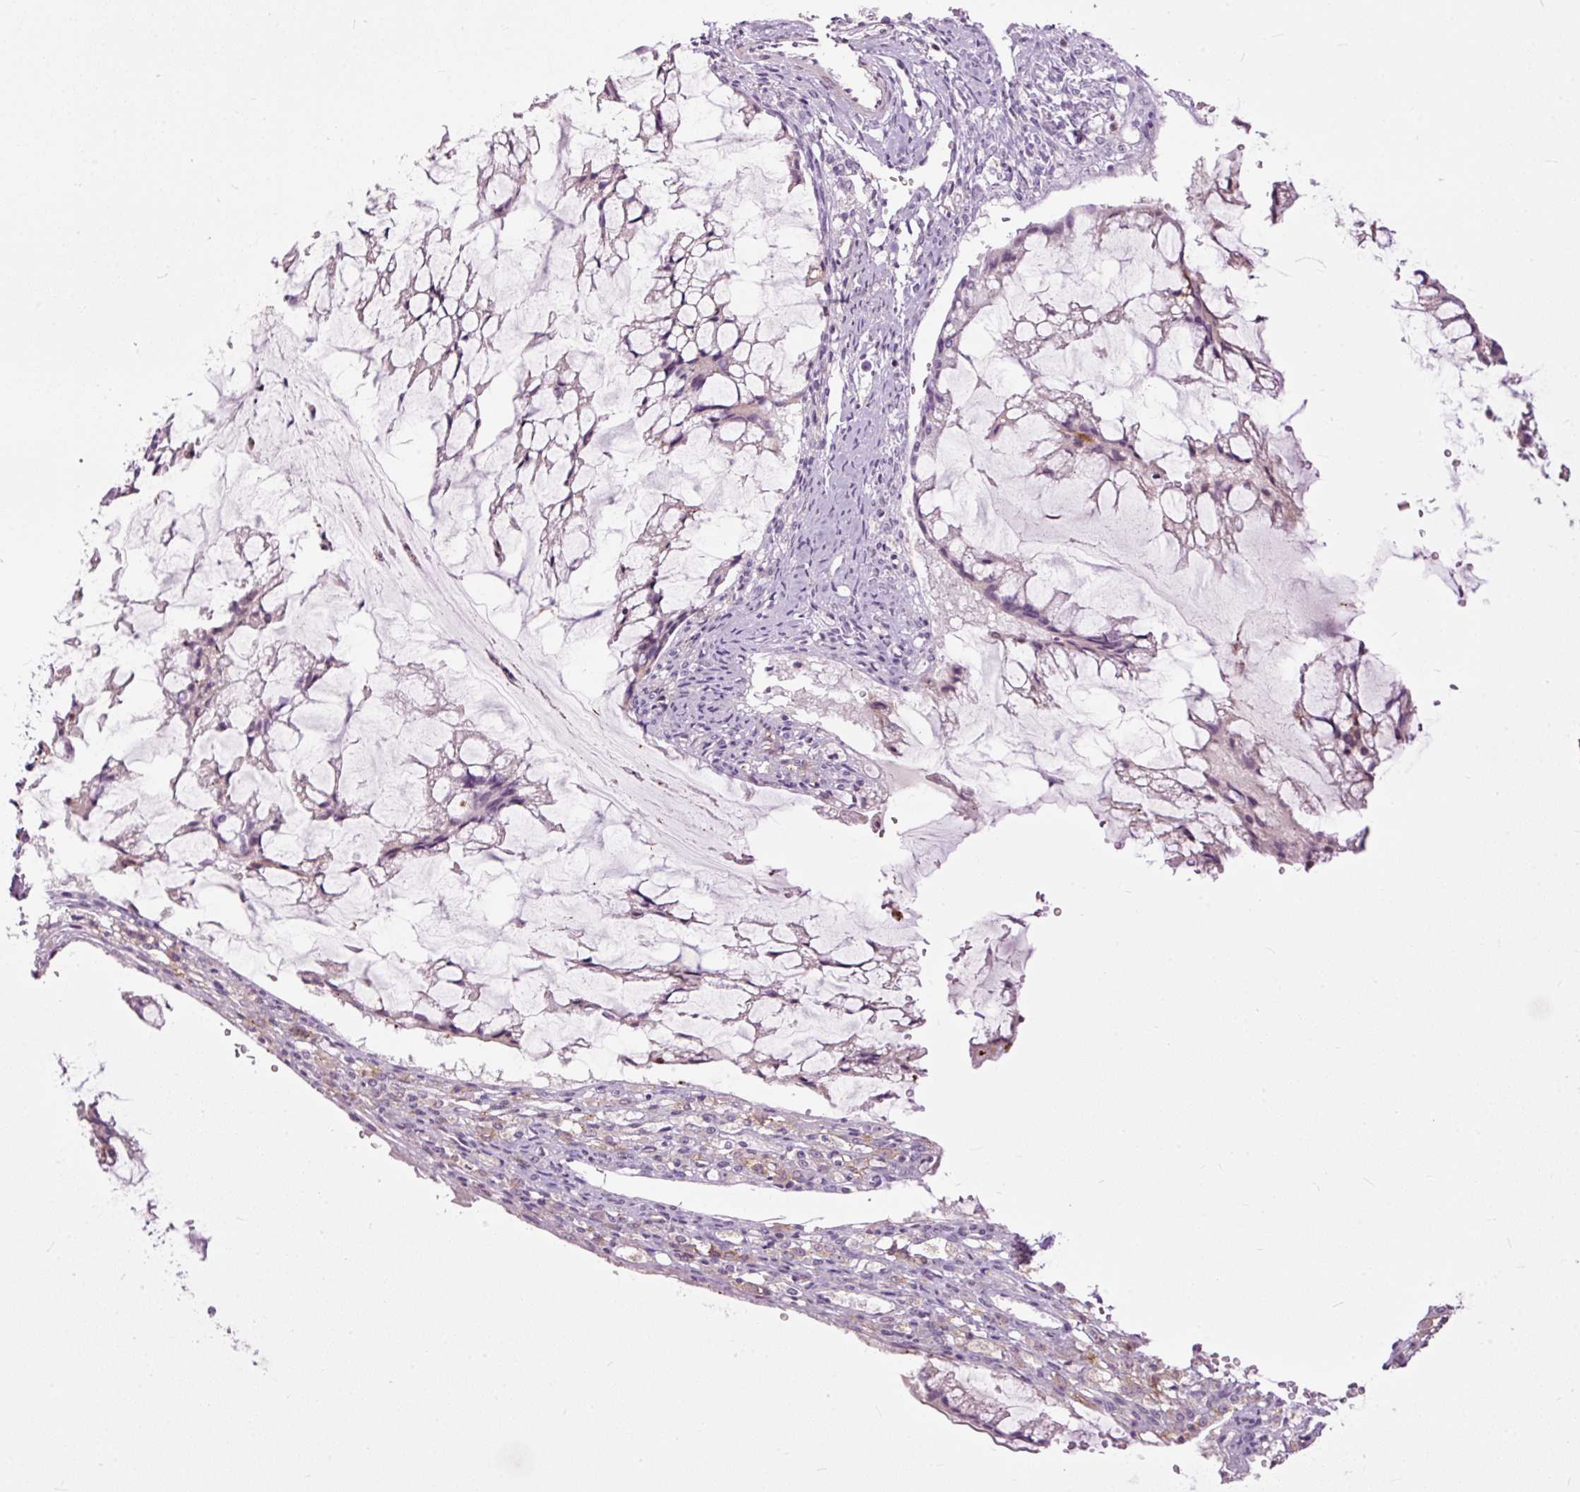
{"staining": {"intensity": "weak", "quantity": "<25%", "location": "cytoplasmic/membranous"}, "tissue": "ovarian cancer", "cell_type": "Tumor cells", "image_type": "cancer", "snomed": [{"axis": "morphology", "description": "Cystadenocarcinoma, mucinous, NOS"}, {"axis": "topography", "description": "Ovary"}], "caption": "DAB immunohistochemical staining of human mucinous cystadenocarcinoma (ovarian) shows no significant positivity in tumor cells.", "gene": "FCRL4", "patient": {"sex": "female", "age": 73}}